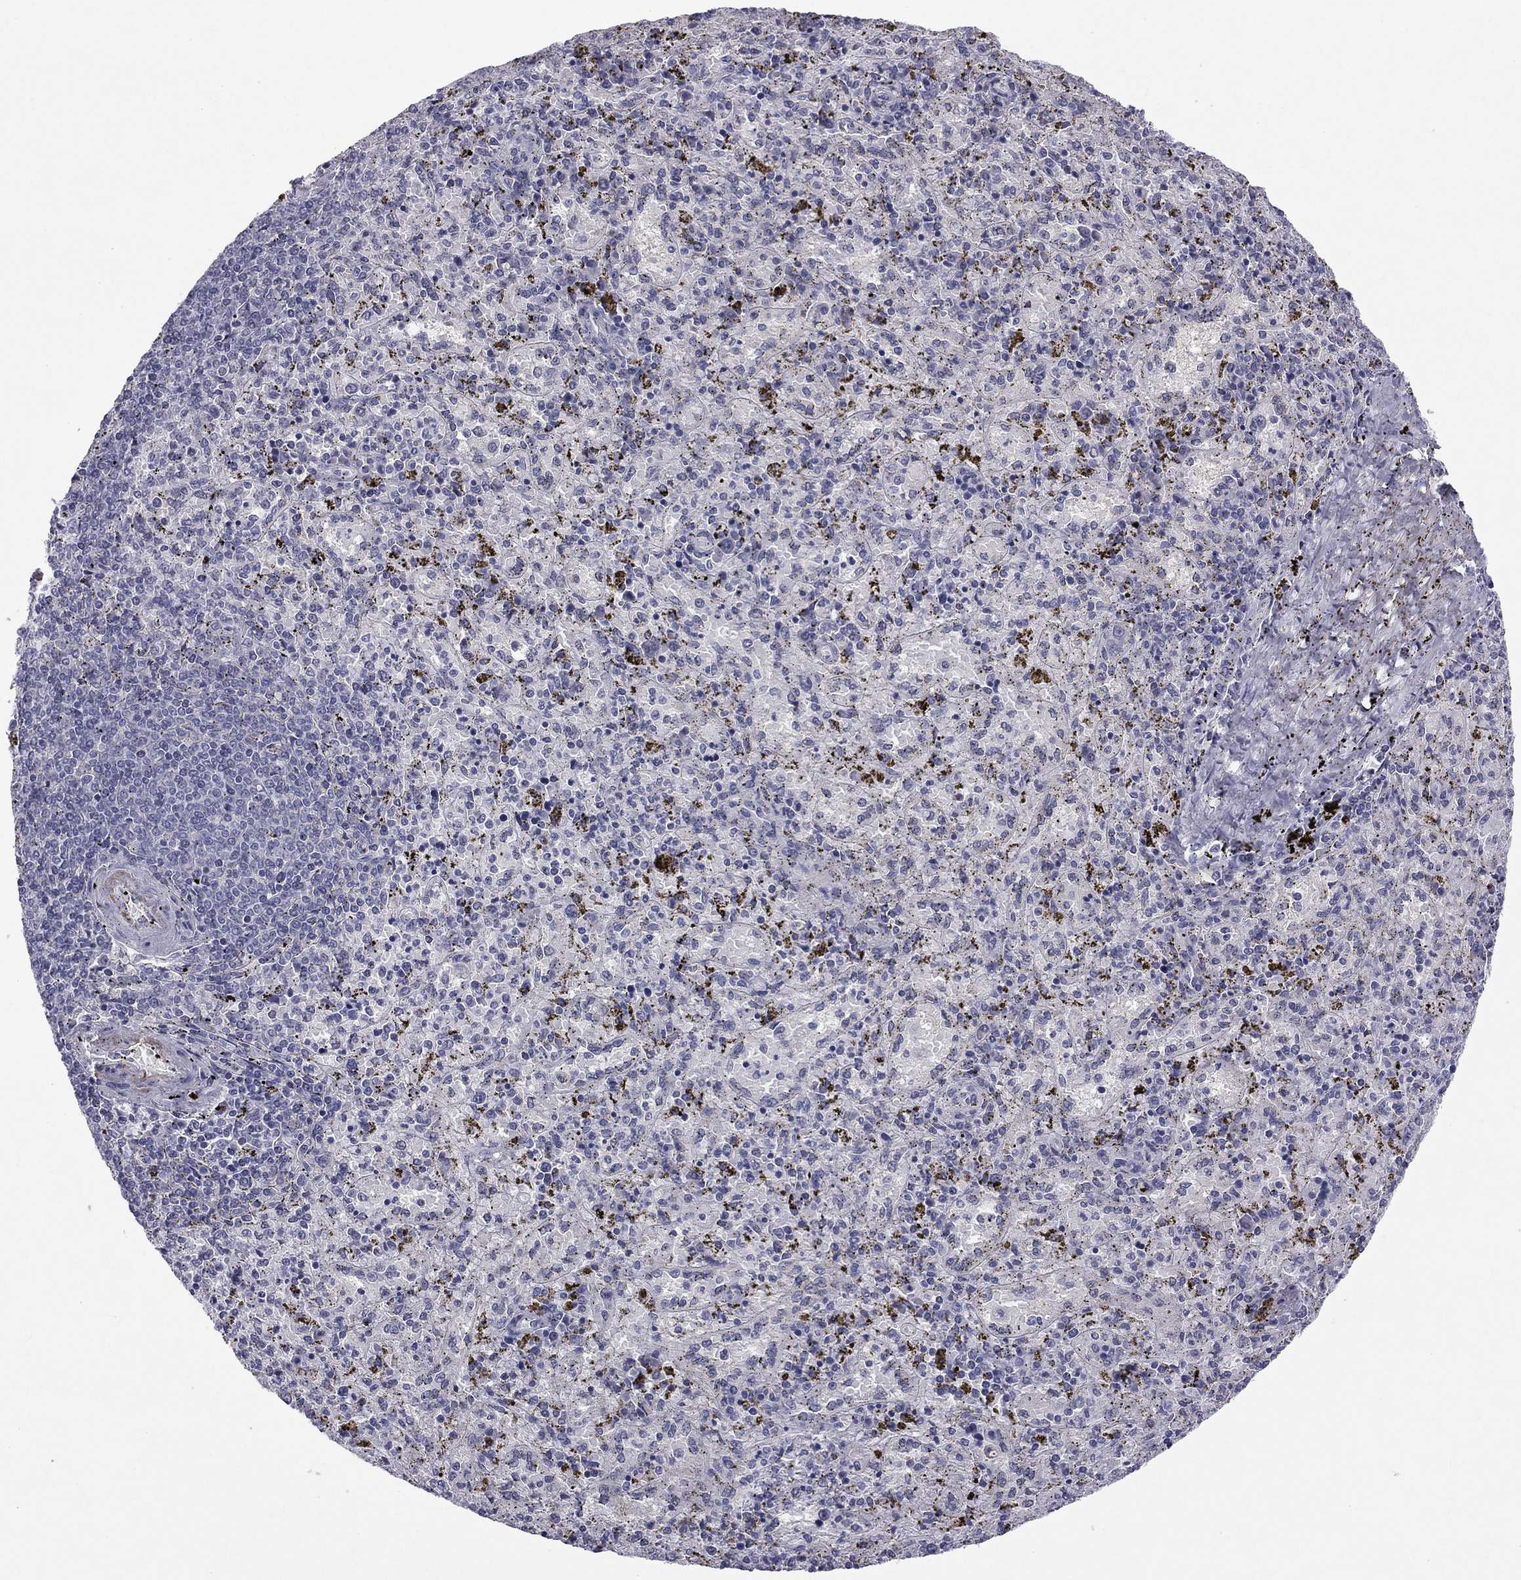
{"staining": {"intensity": "negative", "quantity": "none", "location": "none"}, "tissue": "spleen", "cell_type": "Cells in red pulp", "image_type": "normal", "snomed": [{"axis": "morphology", "description": "Normal tissue, NOS"}, {"axis": "topography", "description": "Spleen"}], "caption": "High magnification brightfield microscopy of unremarkable spleen stained with DAB (brown) and counterstained with hematoxylin (blue): cells in red pulp show no significant positivity. (Brightfield microscopy of DAB (3,3'-diaminobenzidine) IHC at high magnification).", "gene": "TFAP2B", "patient": {"sex": "female", "age": 50}}